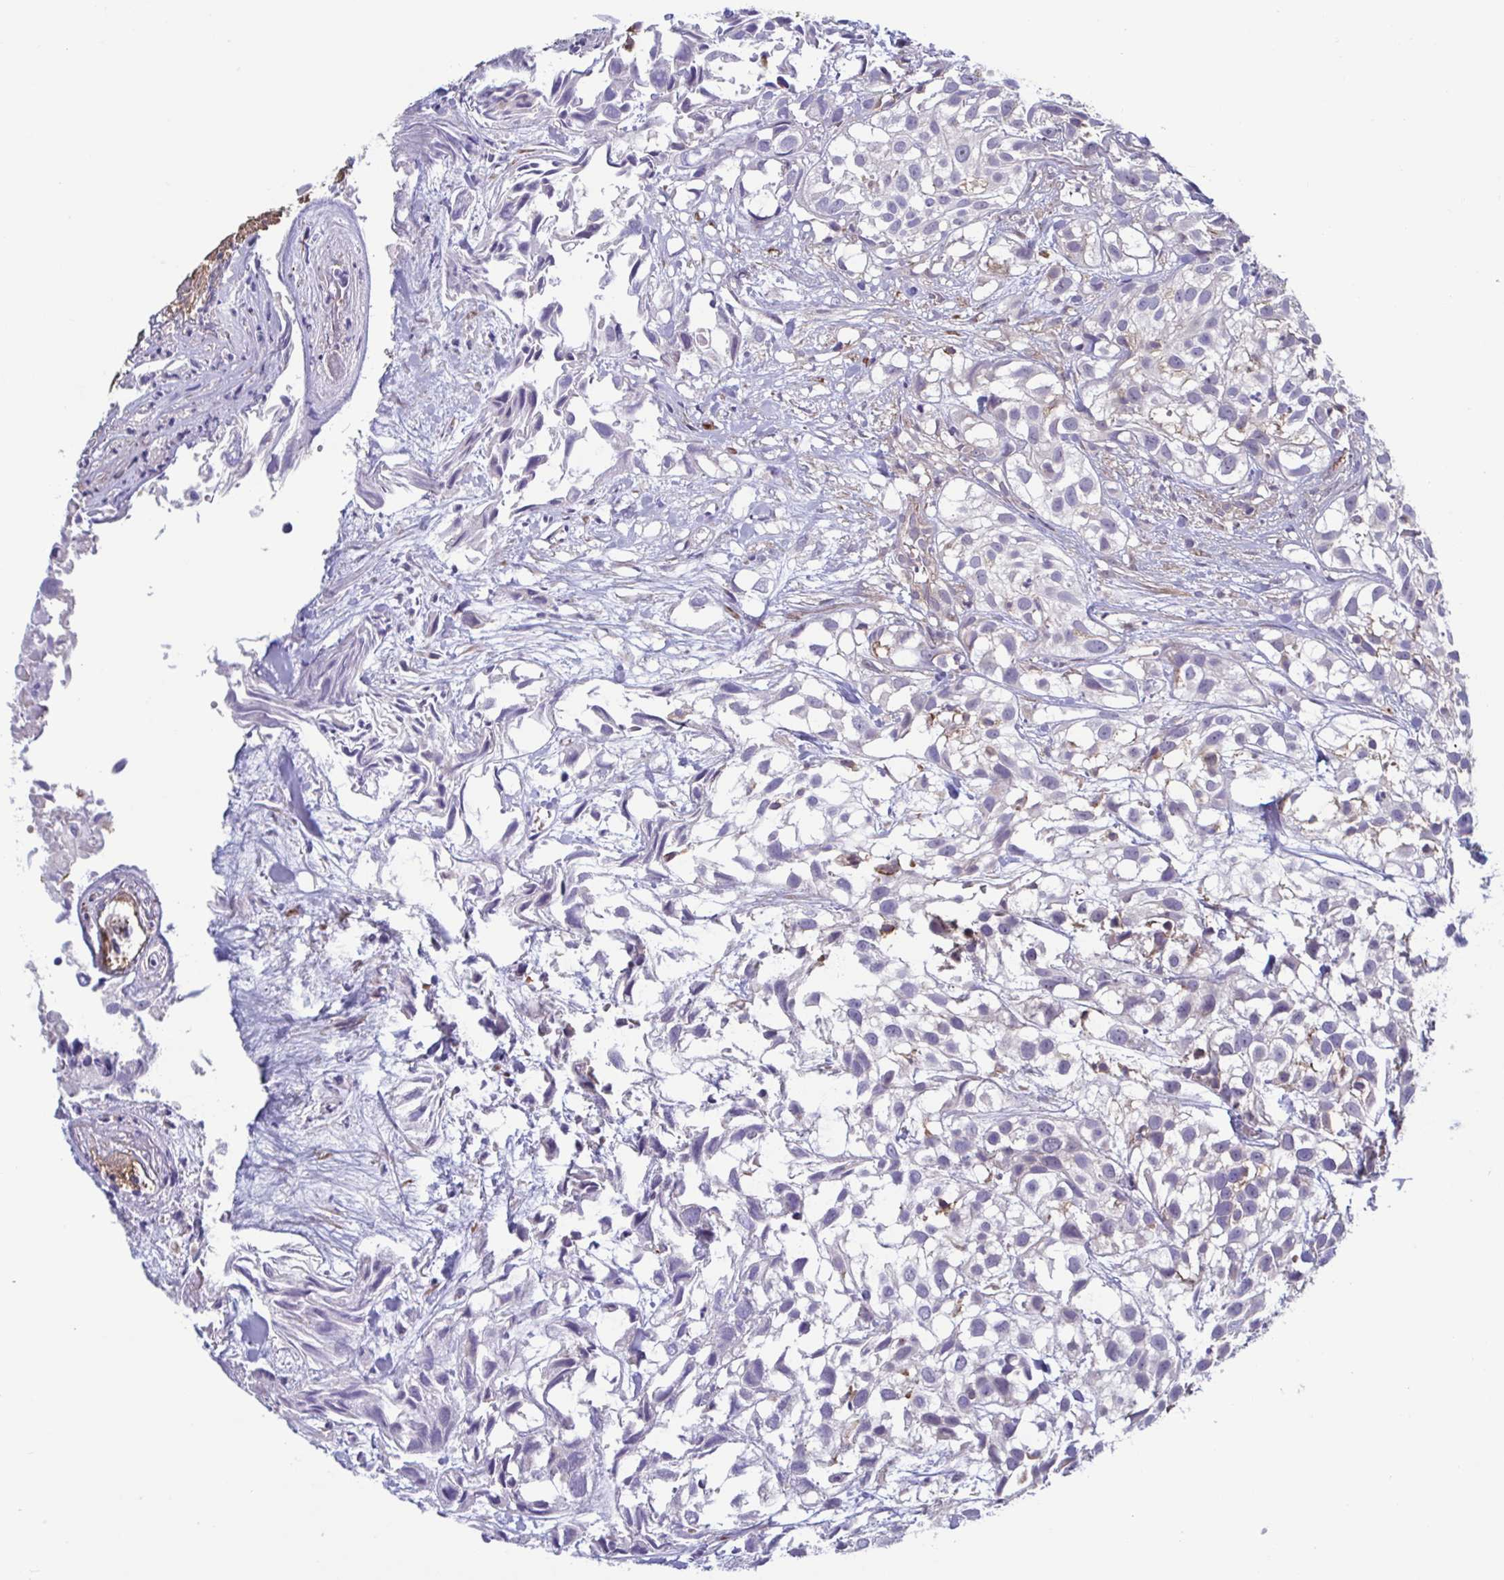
{"staining": {"intensity": "negative", "quantity": "none", "location": "none"}, "tissue": "urothelial cancer", "cell_type": "Tumor cells", "image_type": "cancer", "snomed": [{"axis": "morphology", "description": "Urothelial carcinoma, High grade"}, {"axis": "topography", "description": "Urinary bladder"}], "caption": "The image demonstrates no staining of tumor cells in urothelial cancer.", "gene": "LRRC38", "patient": {"sex": "male", "age": 56}}